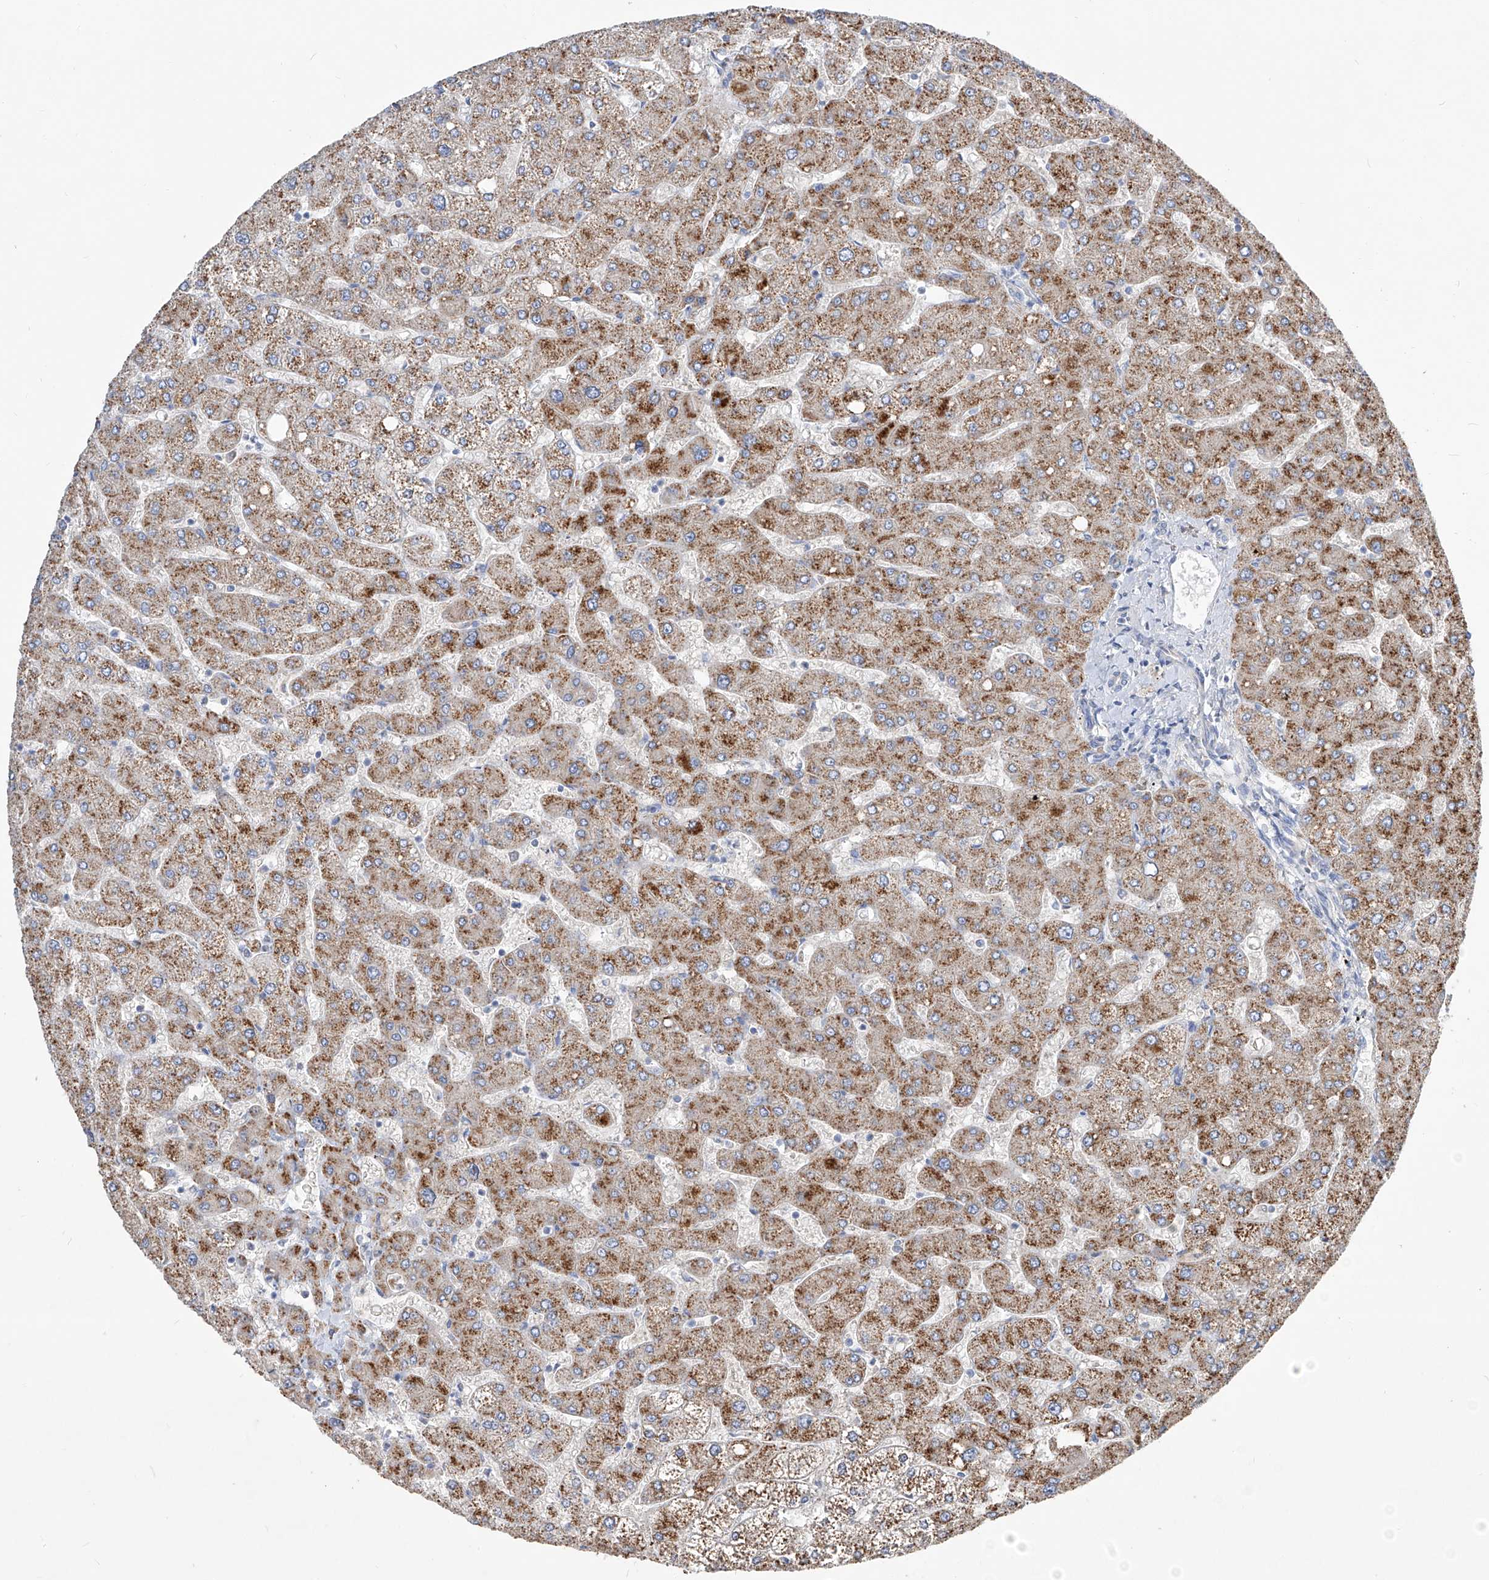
{"staining": {"intensity": "negative", "quantity": "none", "location": "none"}, "tissue": "liver", "cell_type": "Cholangiocytes", "image_type": "normal", "snomed": [{"axis": "morphology", "description": "Normal tissue, NOS"}, {"axis": "topography", "description": "Liver"}], "caption": "Cholangiocytes show no significant positivity in normal liver. (DAB (3,3'-diaminobenzidine) IHC visualized using brightfield microscopy, high magnification).", "gene": "UFL1", "patient": {"sex": "male", "age": 55}}